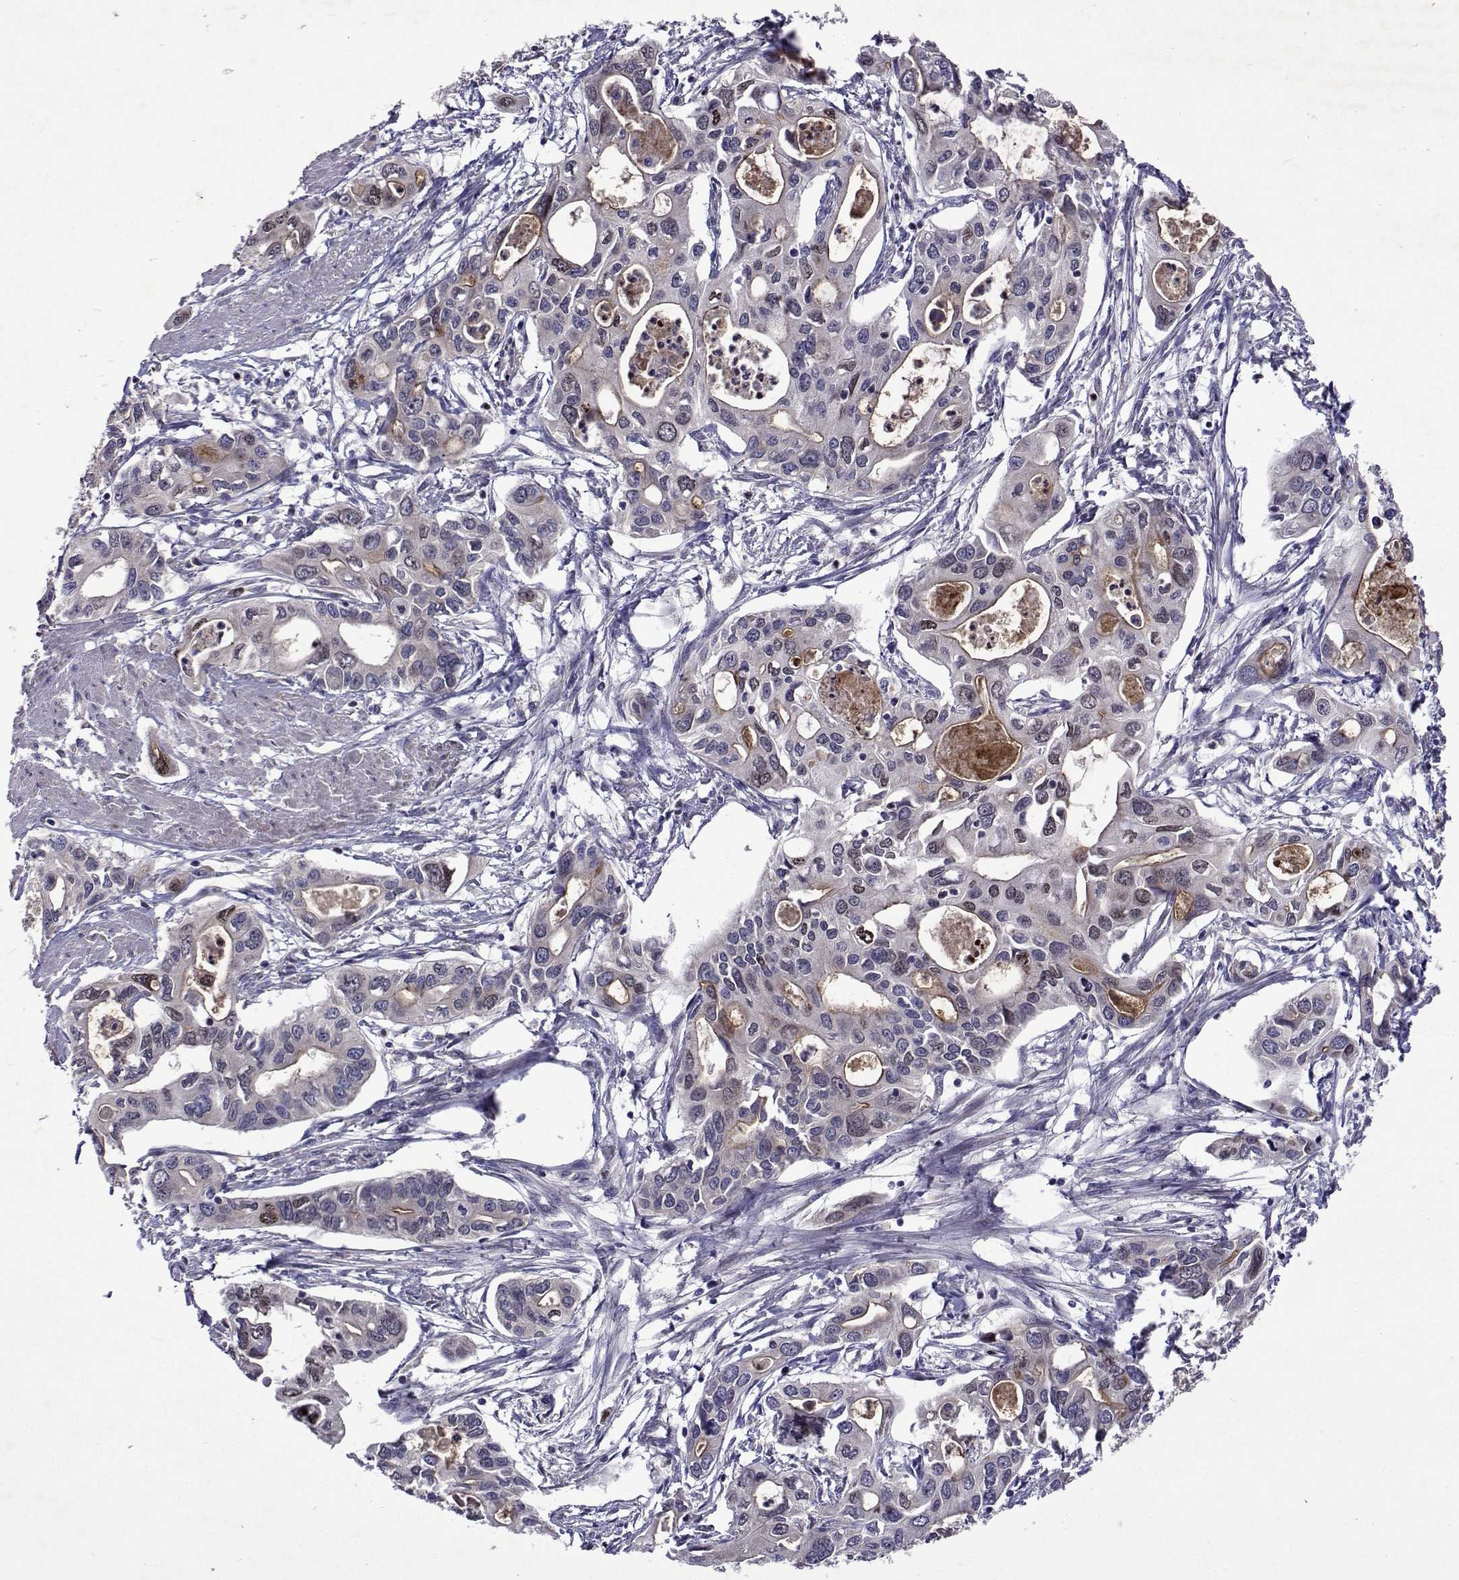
{"staining": {"intensity": "negative", "quantity": "none", "location": "none"}, "tissue": "pancreatic cancer", "cell_type": "Tumor cells", "image_type": "cancer", "snomed": [{"axis": "morphology", "description": "Adenocarcinoma, NOS"}, {"axis": "topography", "description": "Pancreas"}], "caption": "Pancreatic cancer was stained to show a protein in brown. There is no significant expression in tumor cells. Nuclei are stained in blue.", "gene": "TARBP2", "patient": {"sex": "male", "age": 60}}